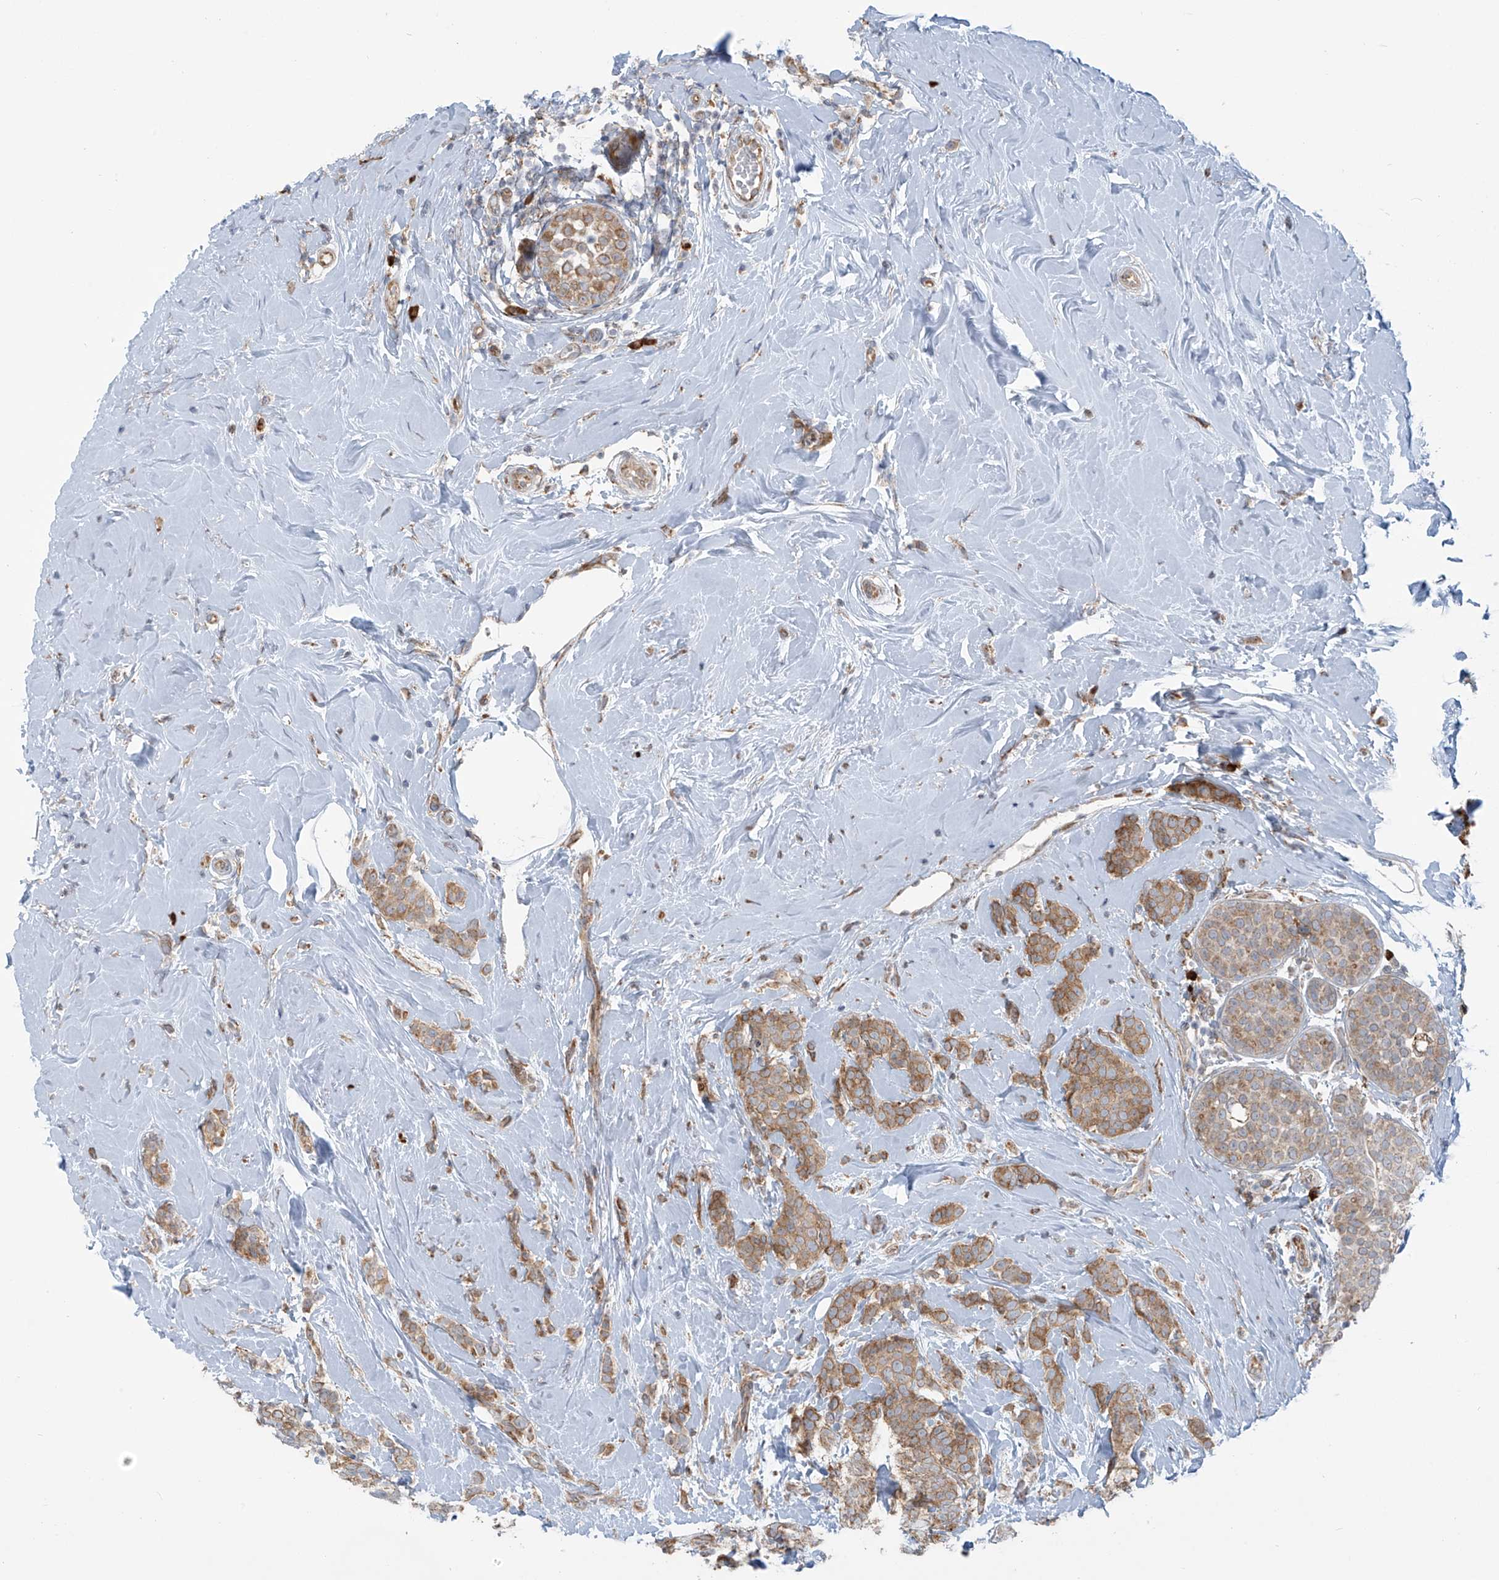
{"staining": {"intensity": "moderate", "quantity": ">75%", "location": "cytoplasmic/membranous"}, "tissue": "breast cancer", "cell_type": "Tumor cells", "image_type": "cancer", "snomed": [{"axis": "morphology", "description": "Lobular carcinoma, in situ"}, {"axis": "morphology", "description": "Lobular carcinoma"}, {"axis": "topography", "description": "Breast"}], "caption": "Approximately >75% of tumor cells in breast cancer (lobular carcinoma in situ) show moderate cytoplasmic/membranous protein positivity as visualized by brown immunohistochemical staining.", "gene": "KATNIP", "patient": {"sex": "female", "age": 41}}